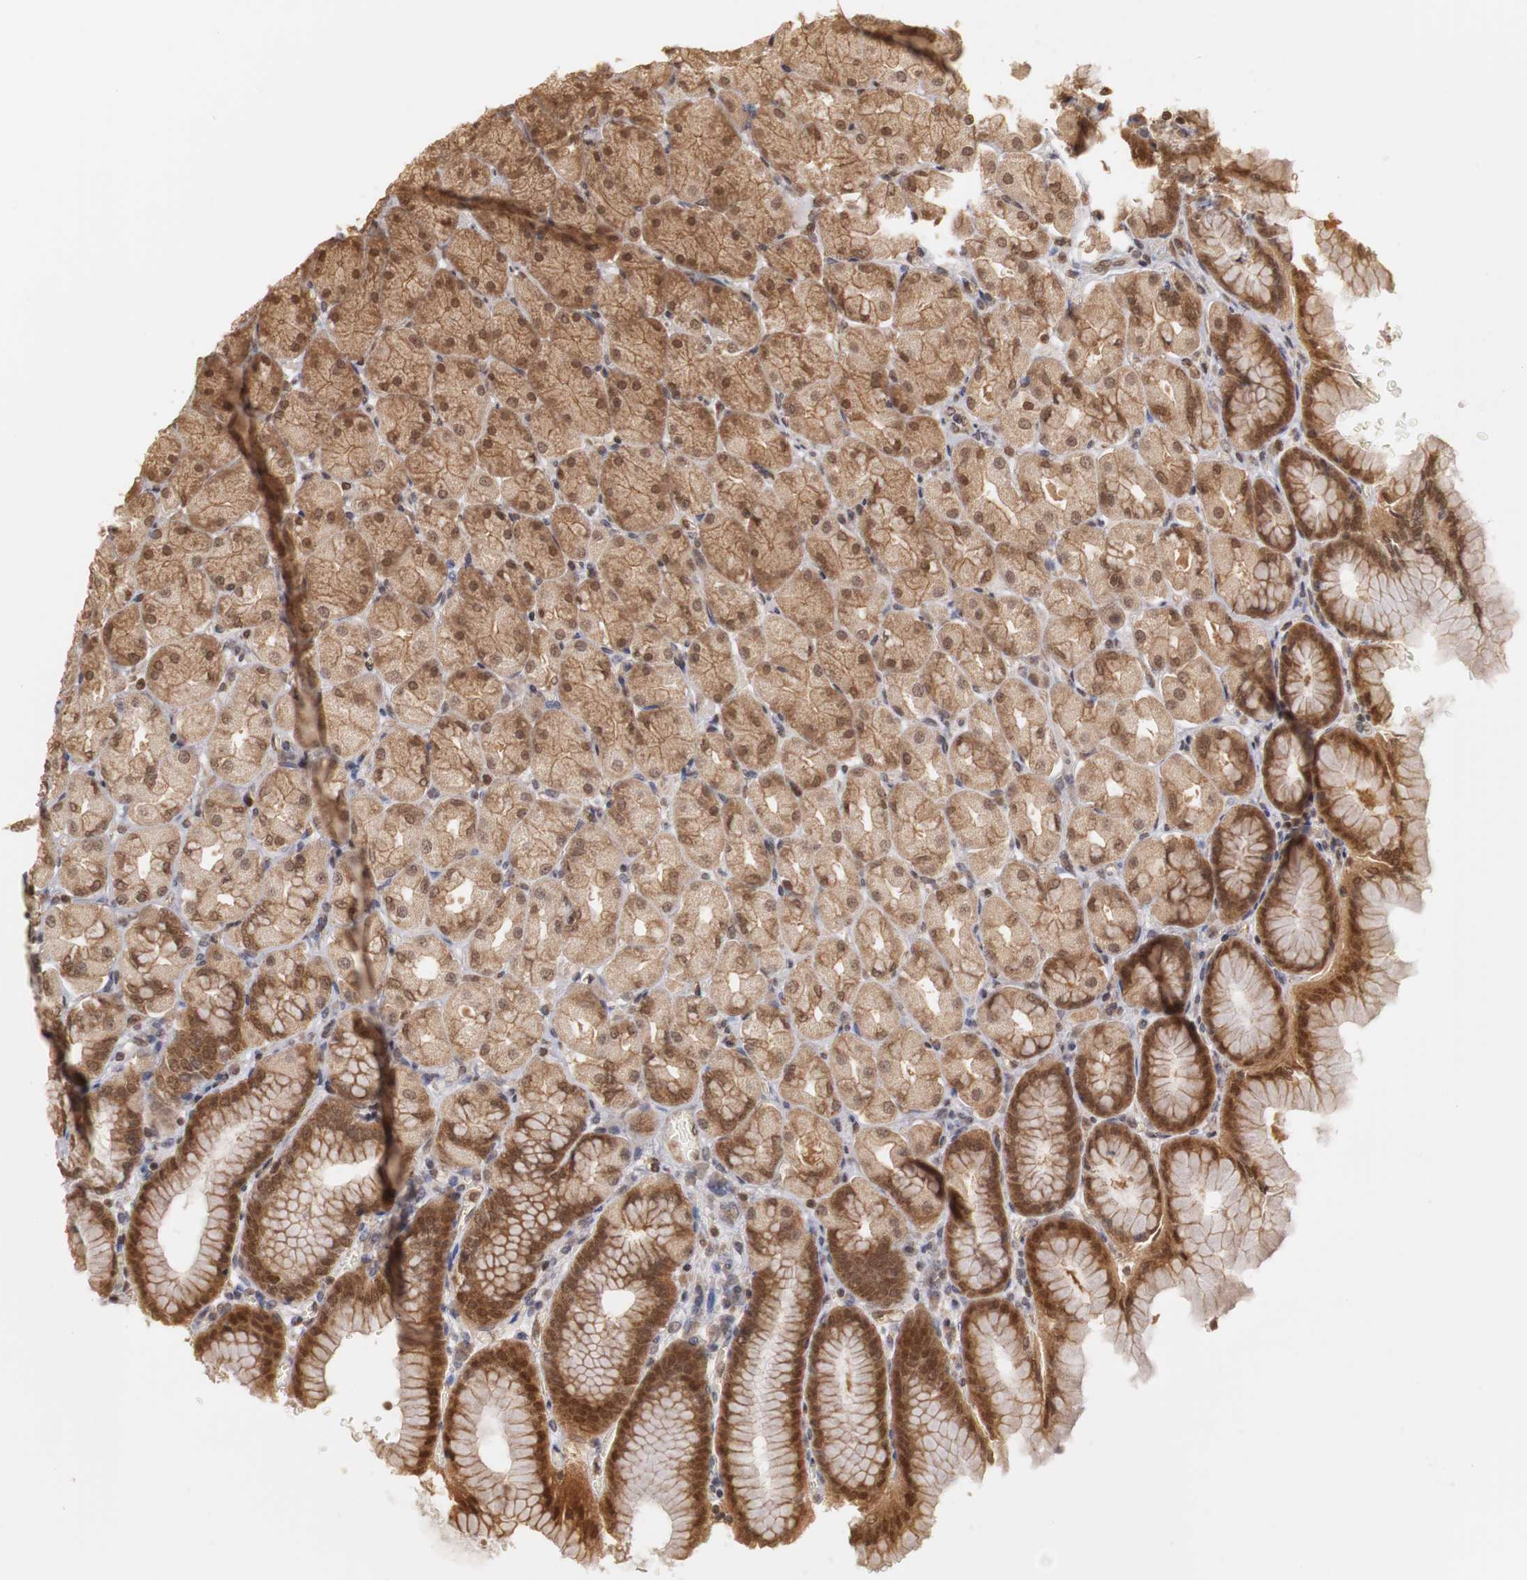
{"staining": {"intensity": "moderate", "quantity": ">75%", "location": "cytoplasmic/membranous,nuclear"}, "tissue": "stomach", "cell_type": "Glandular cells", "image_type": "normal", "snomed": [{"axis": "morphology", "description": "Normal tissue, NOS"}, {"axis": "topography", "description": "Stomach, upper"}], "caption": "Immunohistochemistry (IHC) photomicrograph of normal stomach: stomach stained using IHC displays medium levels of moderate protein expression localized specifically in the cytoplasmic/membranous,nuclear of glandular cells, appearing as a cytoplasmic/membranous,nuclear brown color.", "gene": "PLEKHA1", "patient": {"sex": "female", "age": 56}}